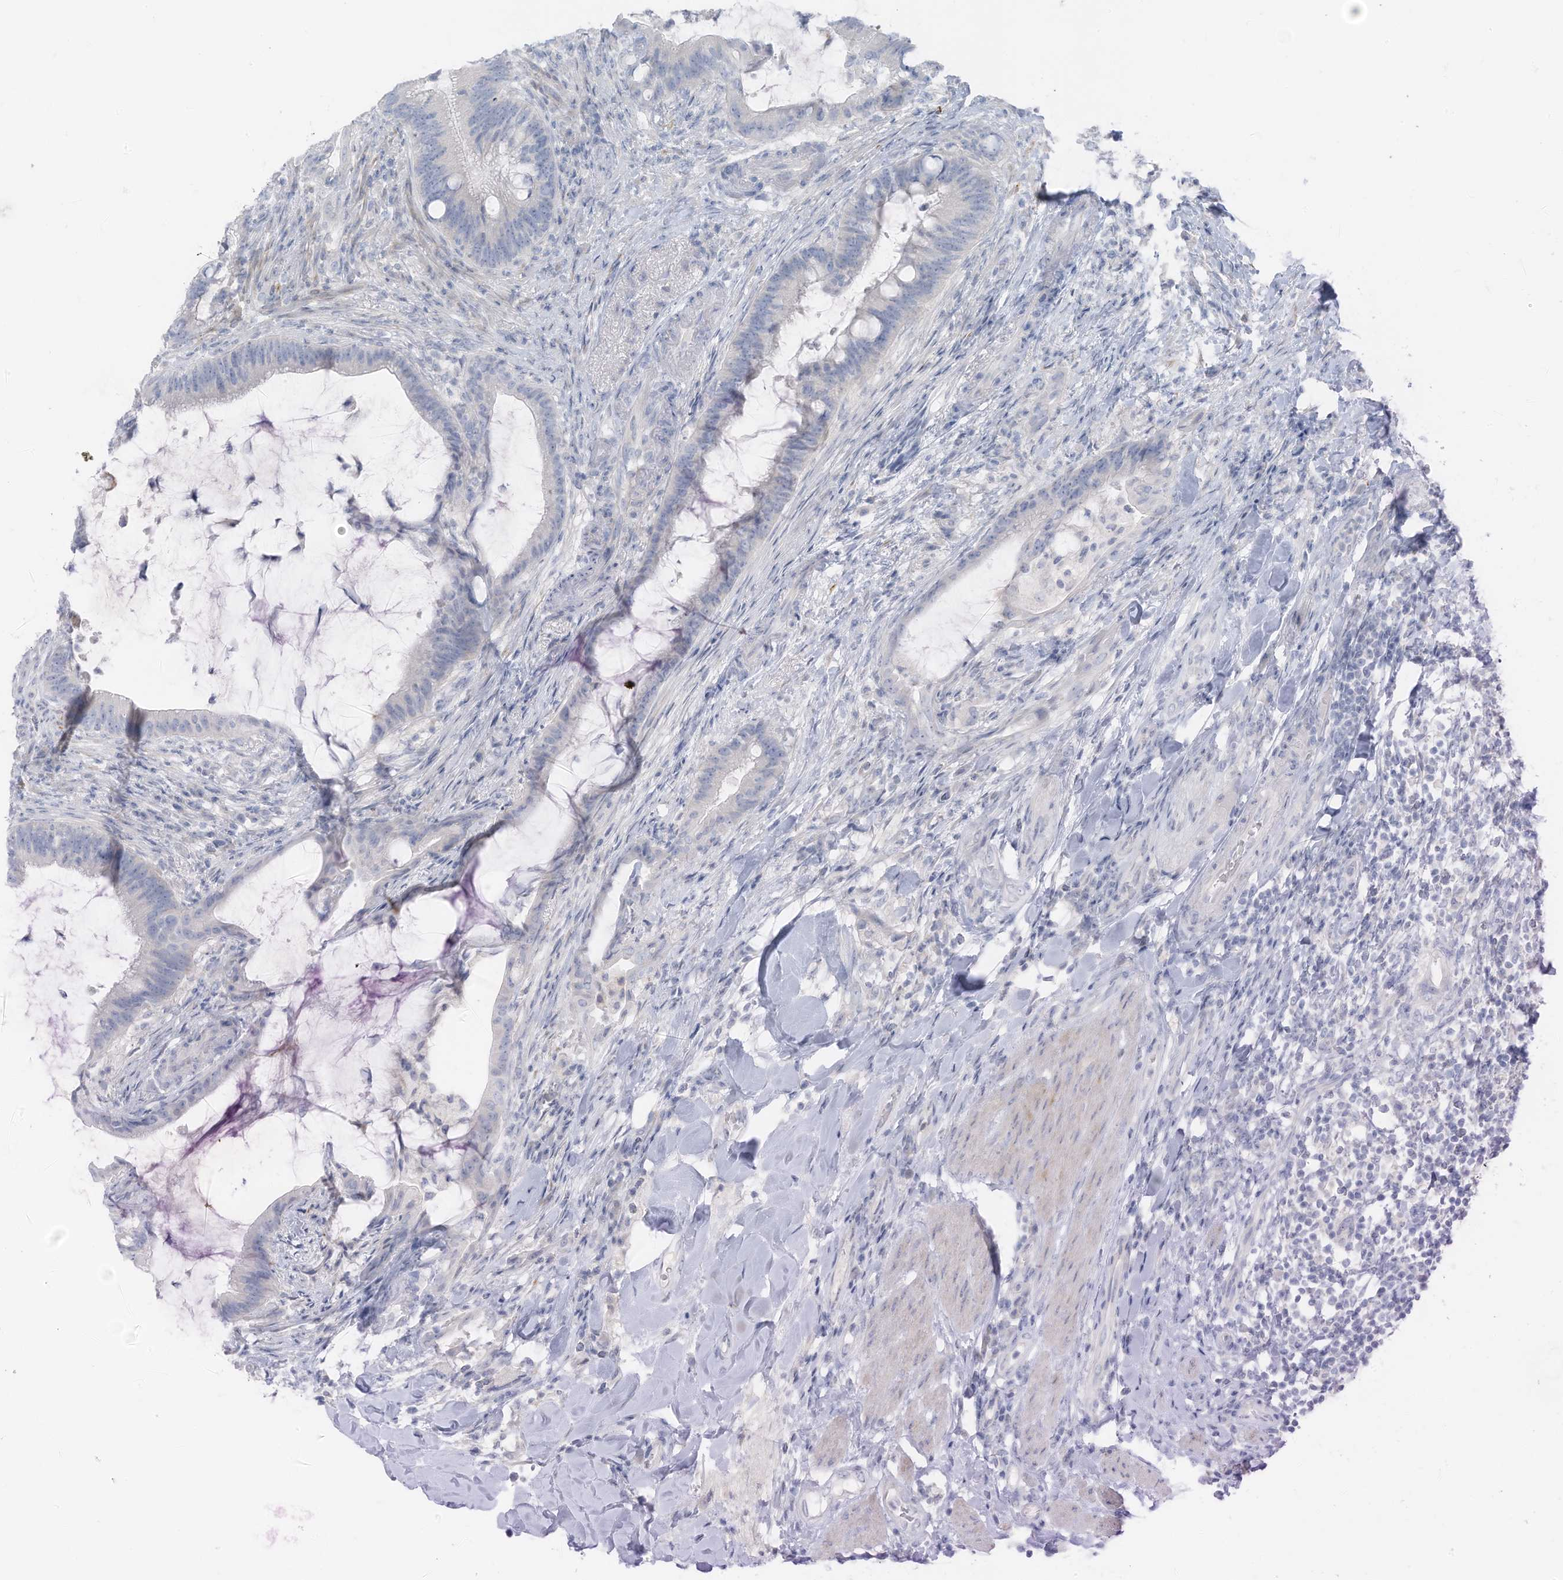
{"staining": {"intensity": "negative", "quantity": "none", "location": "none"}, "tissue": "colorectal cancer", "cell_type": "Tumor cells", "image_type": "cancer", "snomed": [{"axis": "morphology", "description": "Adenocarcinoma, NOS"}, {"axis": "topography", "description": "Colon"}], "caption": "IHC photomicrograph of neoplastic tissue: colorectal cancer stained with DAB (3,3'-diaminobenzidine) shows no significant protein positivity in tumor cells.", "gene": "SLC25A43", "patient": {"sex": "female", "age": 66}}